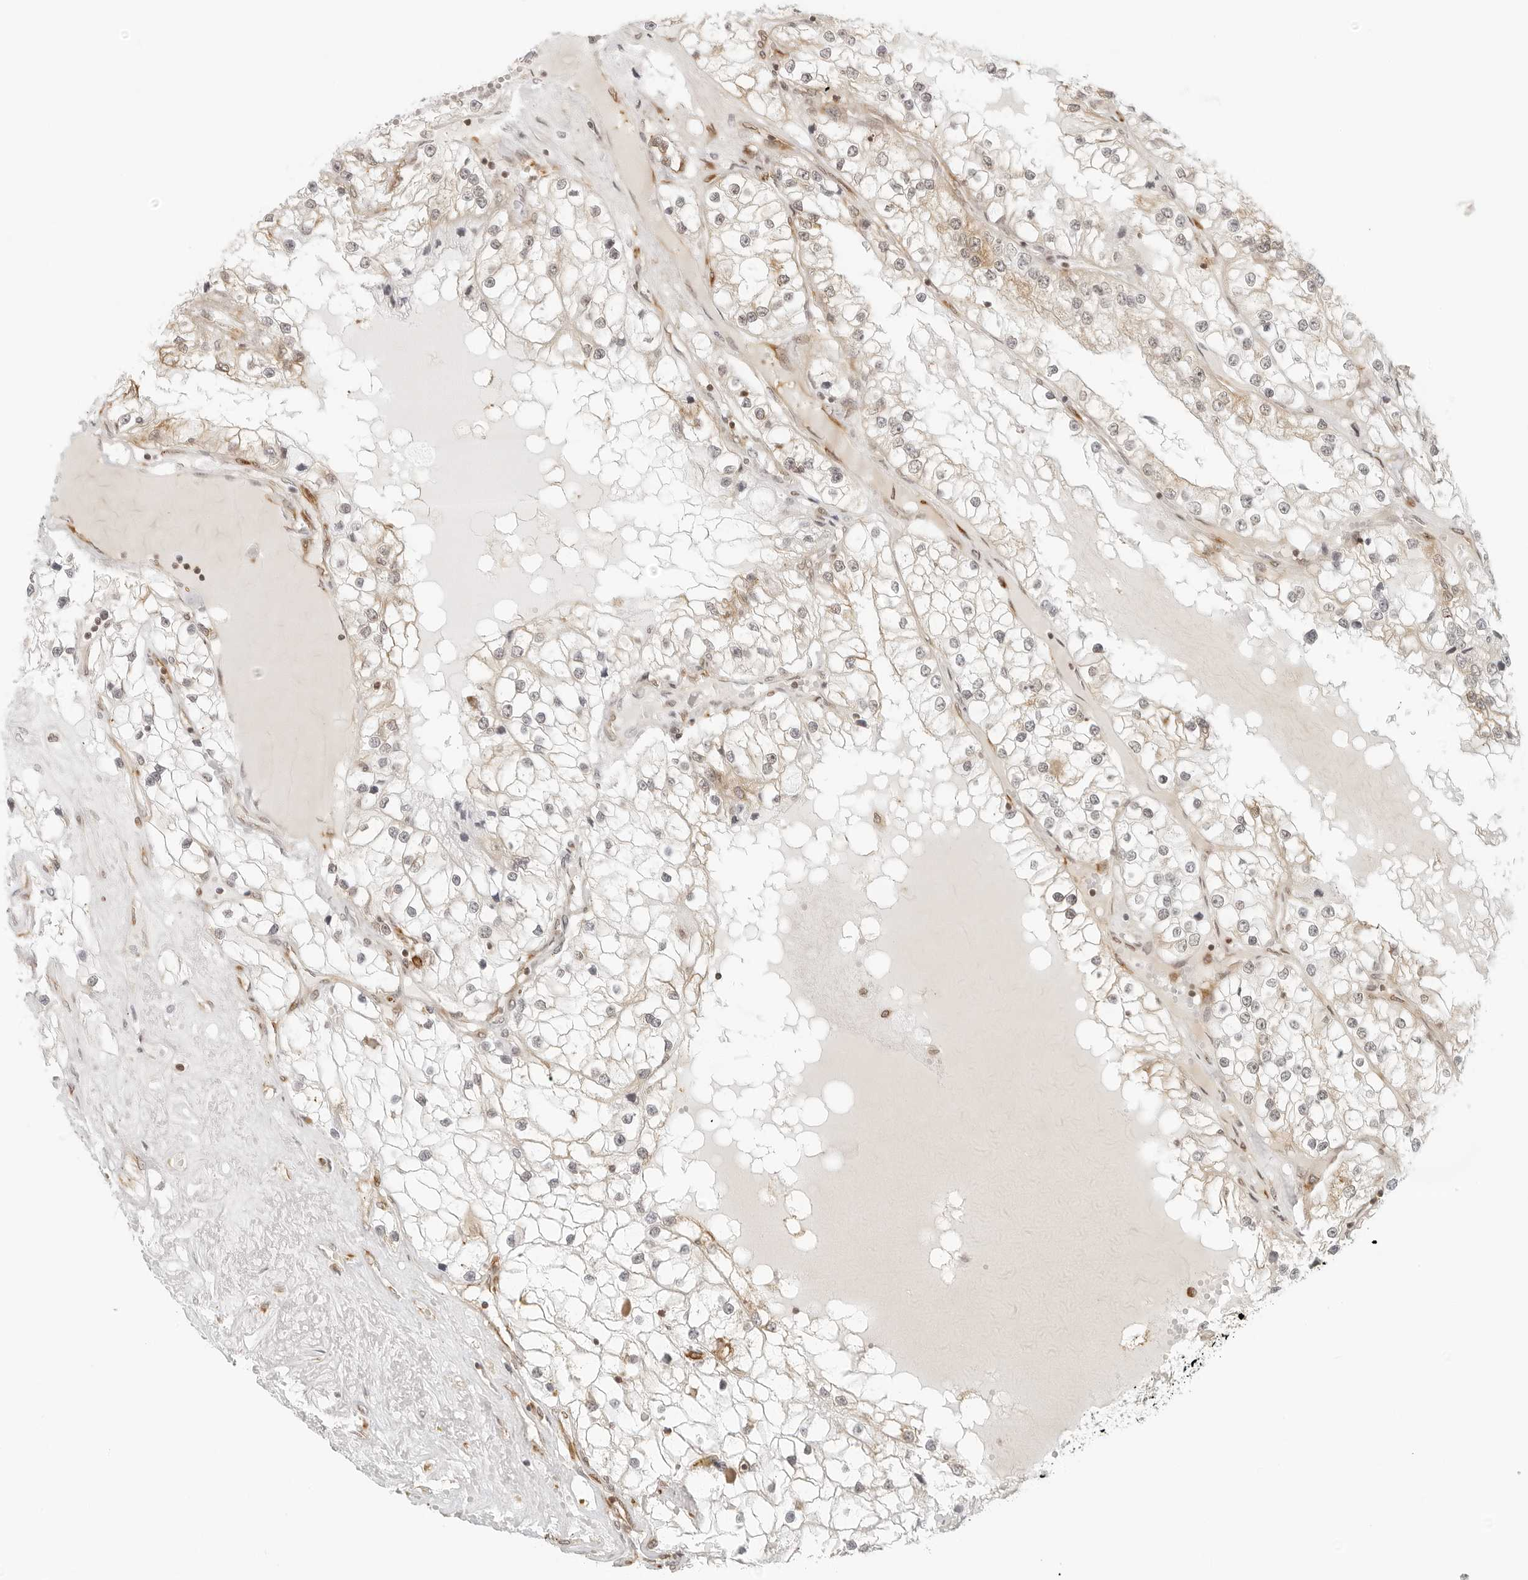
{"staining": {"intensity": "weak", "quantity": "<25%", "location": "cytoplasmic/membranous,nuclear"}, "tissue": "renal cancer", "cell_type": "Tumor cells", "image_type": "cancer", "snomed": [{"axis": "morphology", "description": "Adenocarcinoma, NOS"}, {"axis": "topography", "description": "Kidney"}], "caption": "The histopathology image exhibits no significant staining in tumor cells of renal cancer (adenocarcinoma). Nuclei are stained in blue.", "gene": "EIF4G1", "patient": {"sex": "male", "age": 68}}